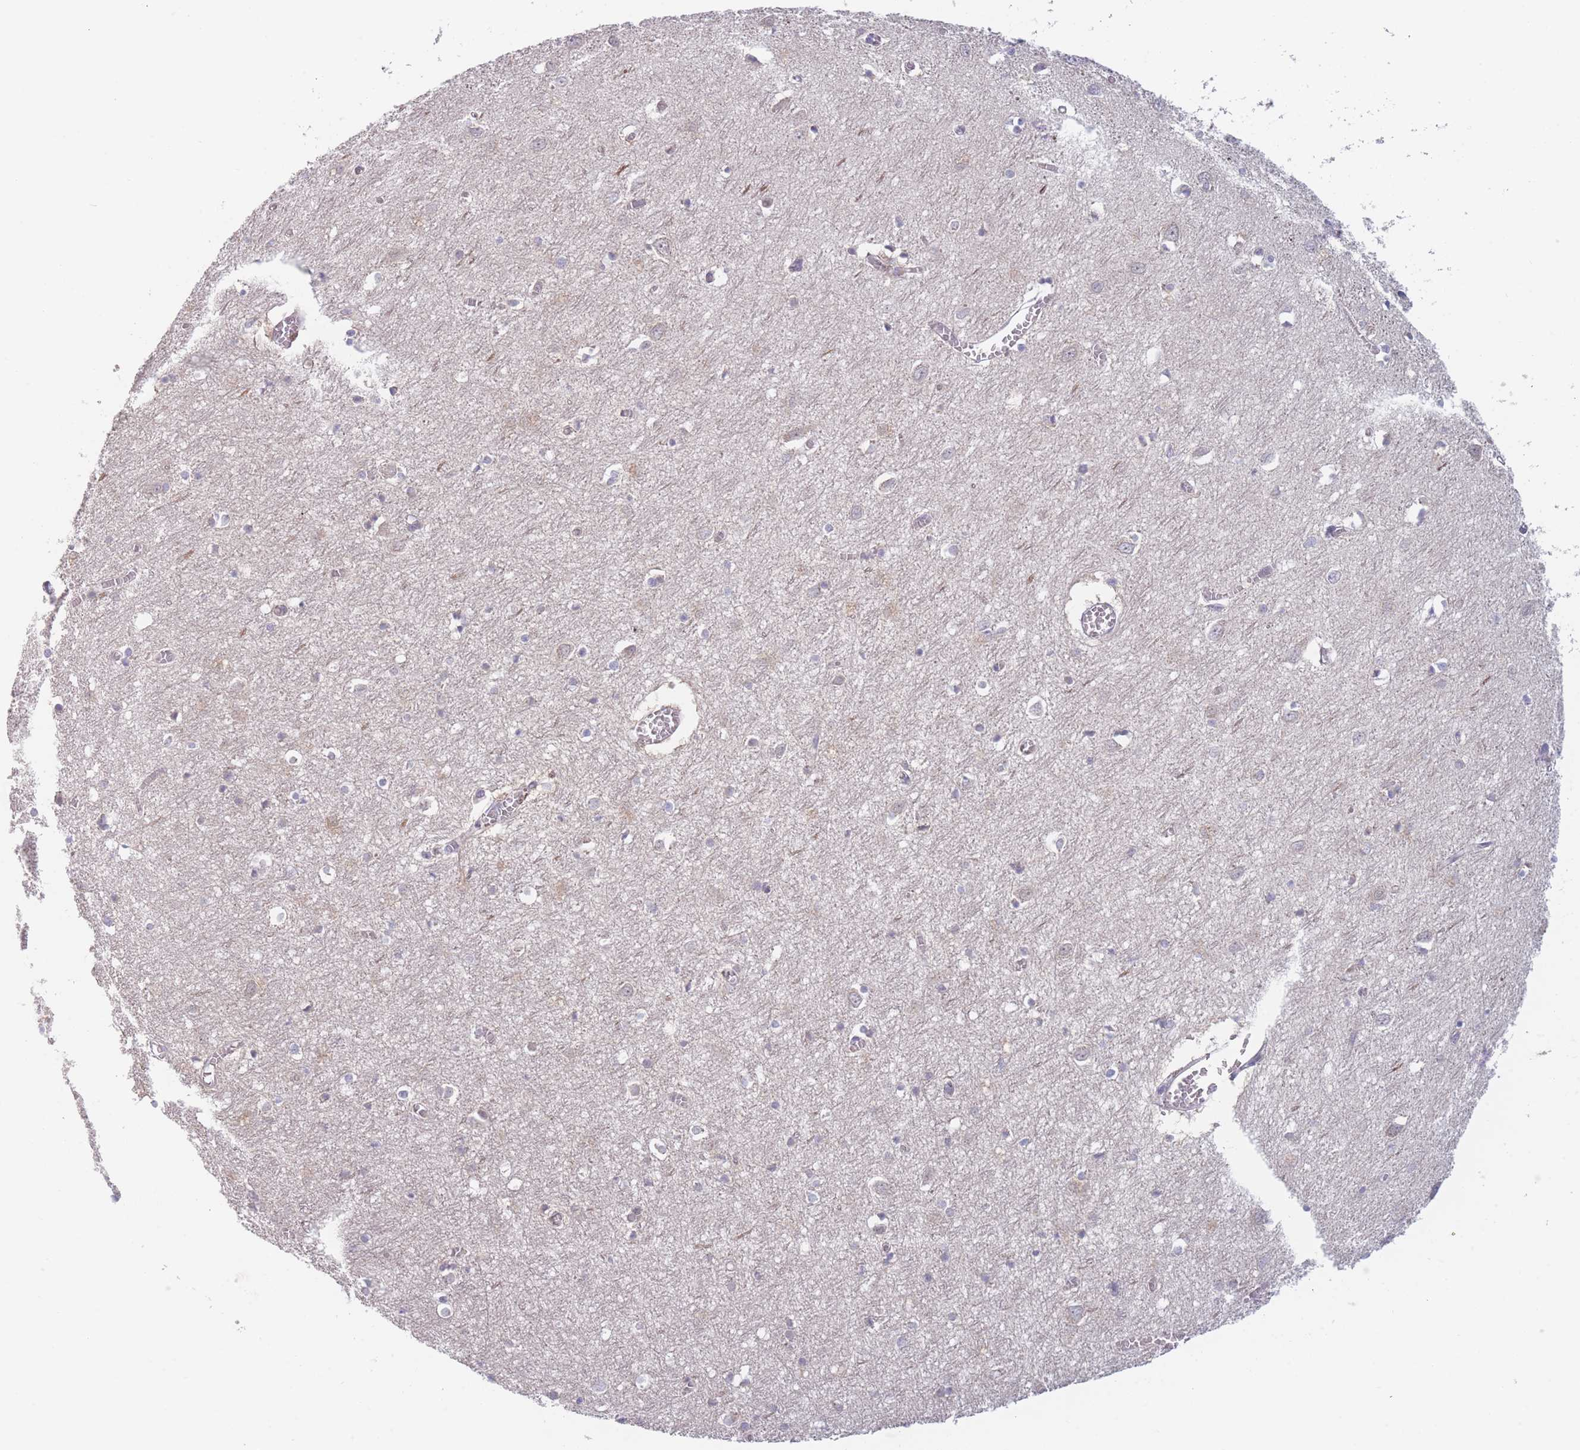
{"staining": {"intensity": "negative", "quantity": "none", "location": "none"}, "tissue": "cerebral cortex", "cell_type": "Endothelial cells", "image_type": "normal", "snomed": [{"axis": "morphology", "description": "Normal tissue, NOS"}, {"axis": "topography", "description": "Cerebral cortex"}], "caption": "Immunohistochemistry (IHC) micrograph of benign human cerebral cortex stained for a protein (brown), which exhibits no staining in endothelial cells. Nuclei are stained in blue.", "gene": "FAM227B", "patient": {"sex": "female", "age": 64}}